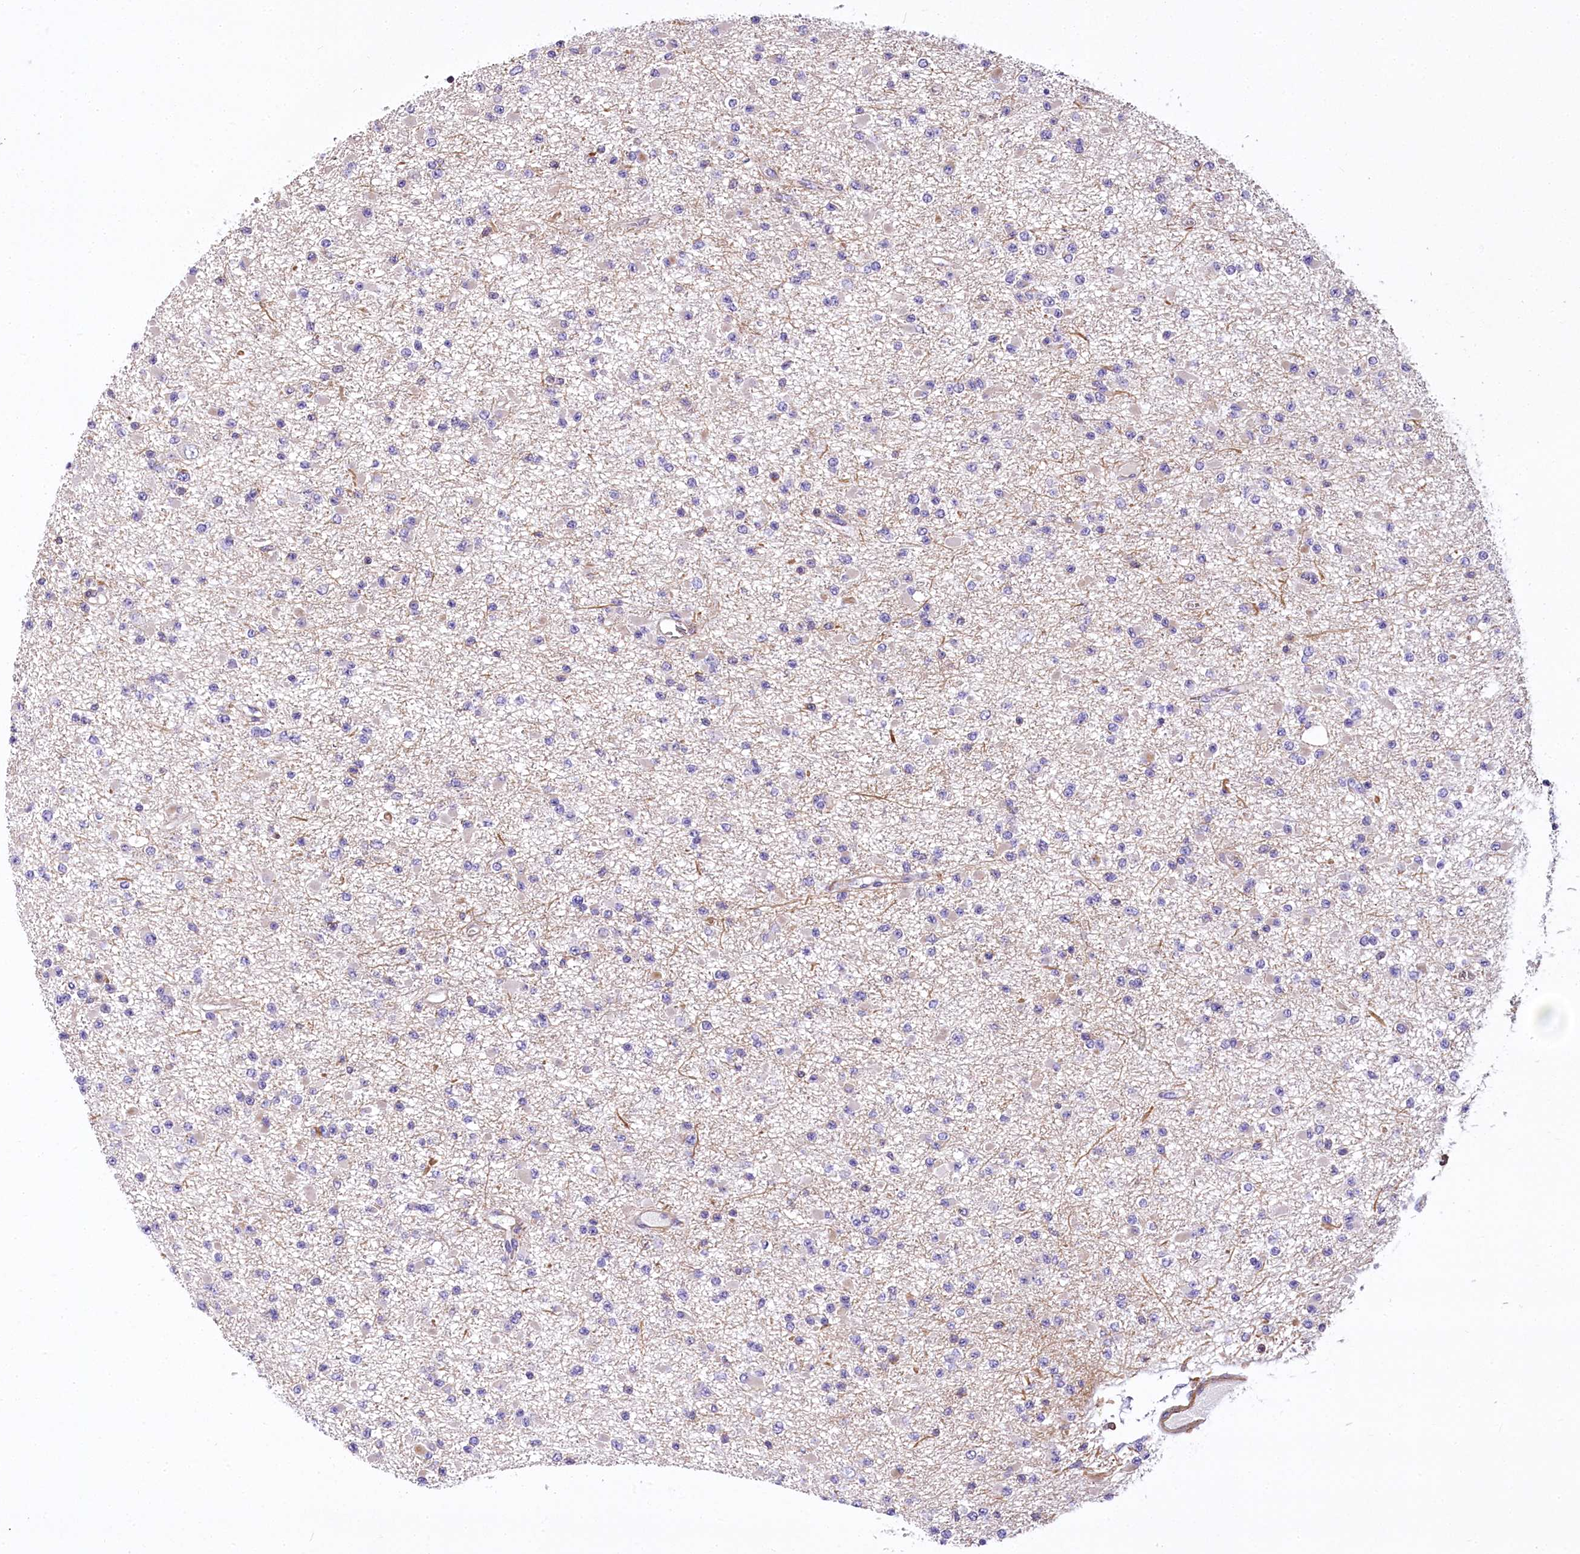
{"staining": {"intensity": "negative", "quantity": "none", "location": "none"}, "tissue": "glioma", "cell_type": "Tumor cells", "image_type": "cancer", "snomed": [{"axis": "morphology", "description": "Glioma, malignant, Low grade"}, {"axis": "topography", "description": "Brain"}], "caption": "Tumor cells show no significant positivity in glioma.", "gene": "DPP3", "patient": {"sex": "female", "age": 22}}